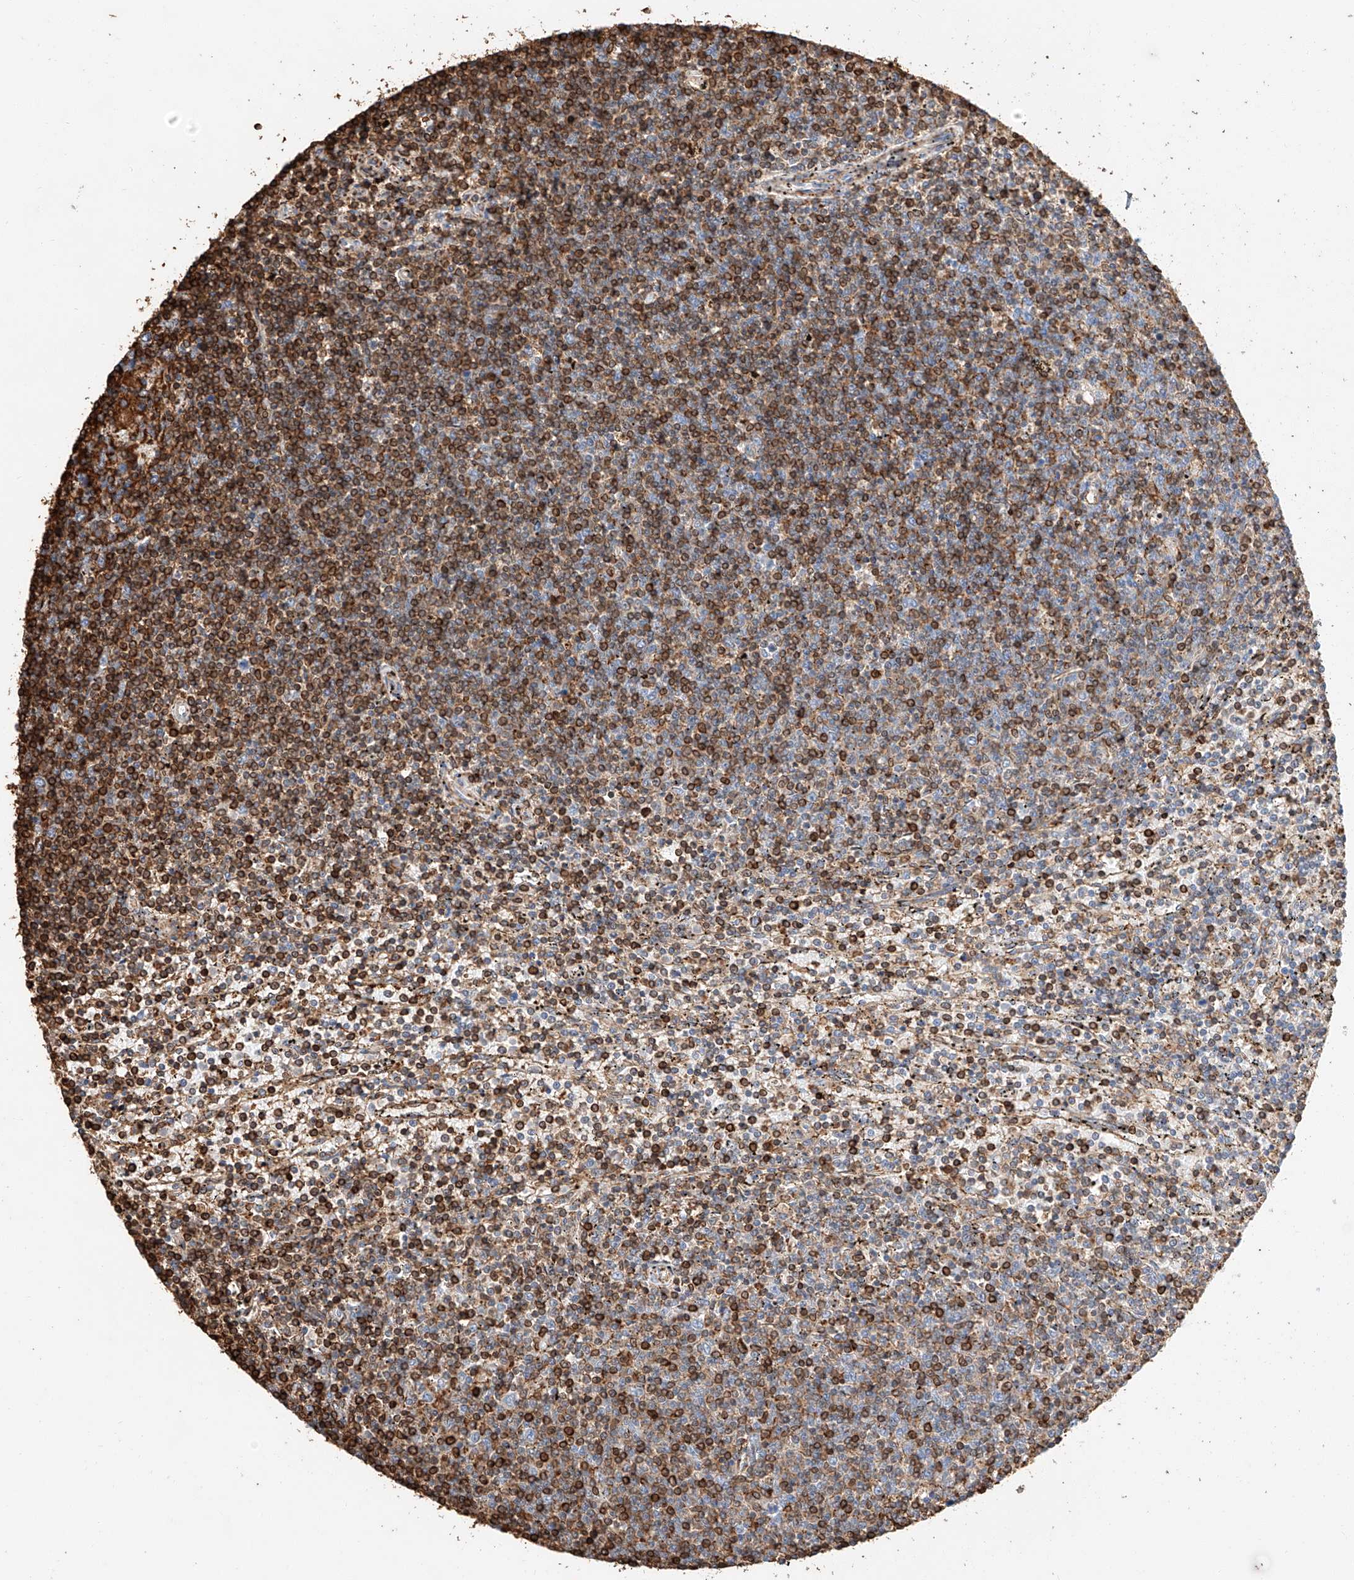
{"staining": {"intensity": "strong", "quantity": "25%-75%", "location": "cytoplasmic/membranous"}, "tissue": "lymphoma", "cell_type": "Tumor cells", "image_type": "cancer", "snomed": [{"axis": "morphology", "description": "Malignant lymphoma, non-Hodgkin's type, Low grade"}, {"axis": "topography", "description": "Spleen"}], "caption": "A brown stain shows strong cytoplasmic/membranous positivity of a protein in lymphoma tumor cells.", "gene": "WFS1", "patient": {"sex": "female", "age": 50}}